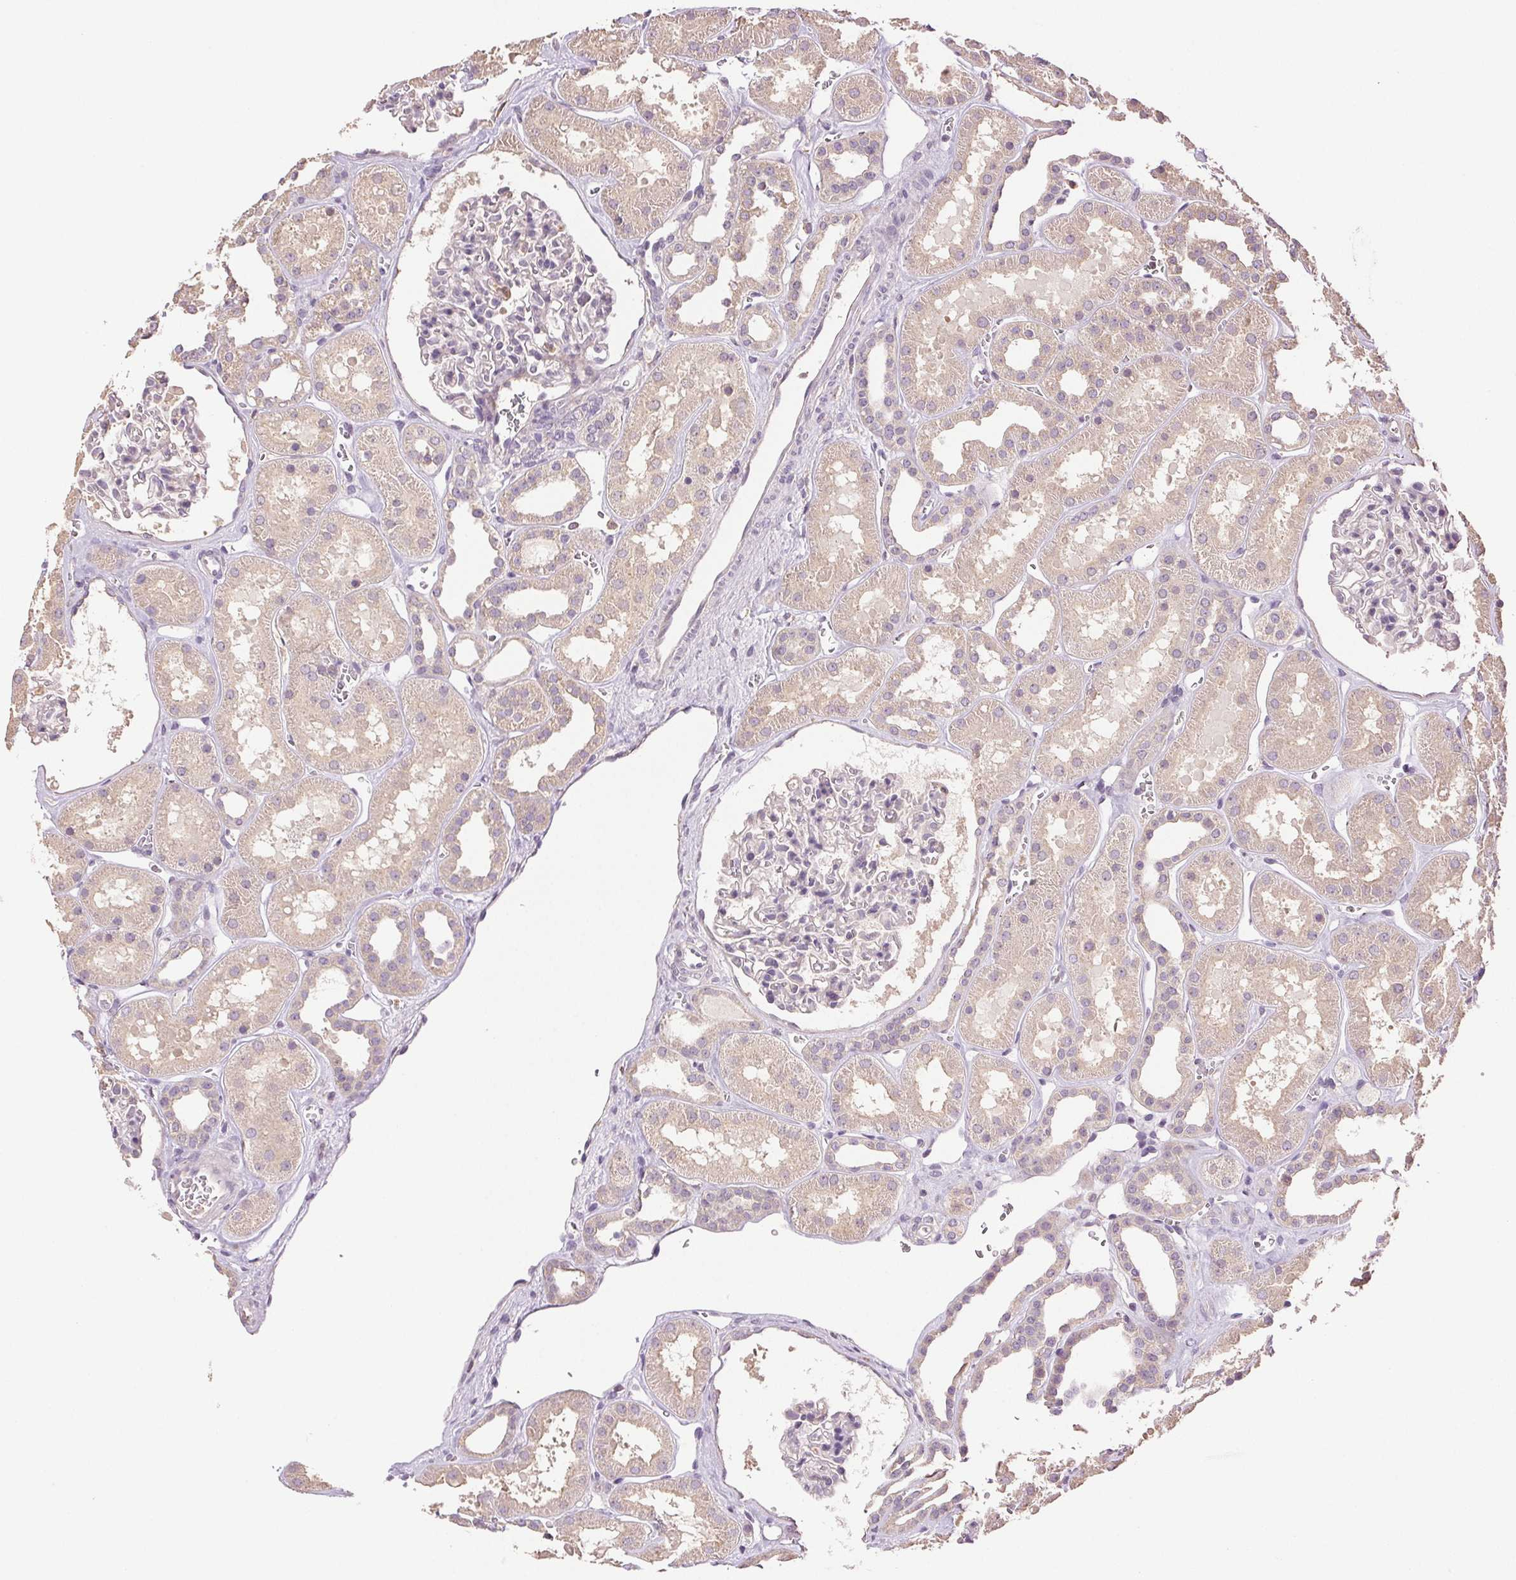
{"staining": {"intensity": "negative", "quantity": "none", "location": "none"}, "tissue": "kidney", "cell_type": "Cells in glomeruli", "image_type": "normal", "snomed": [{"axis": "morphology", "description": "Normal tissue, NOS"}, {"axis": "topography", "description": "Kidney"}], "caption": "This is a micrograph of IHC staining of normal kidney, which shows no staining in cells in glomeruli.", "gene": "TMEM253", "patient": {"sex": "female", "age": 41}}